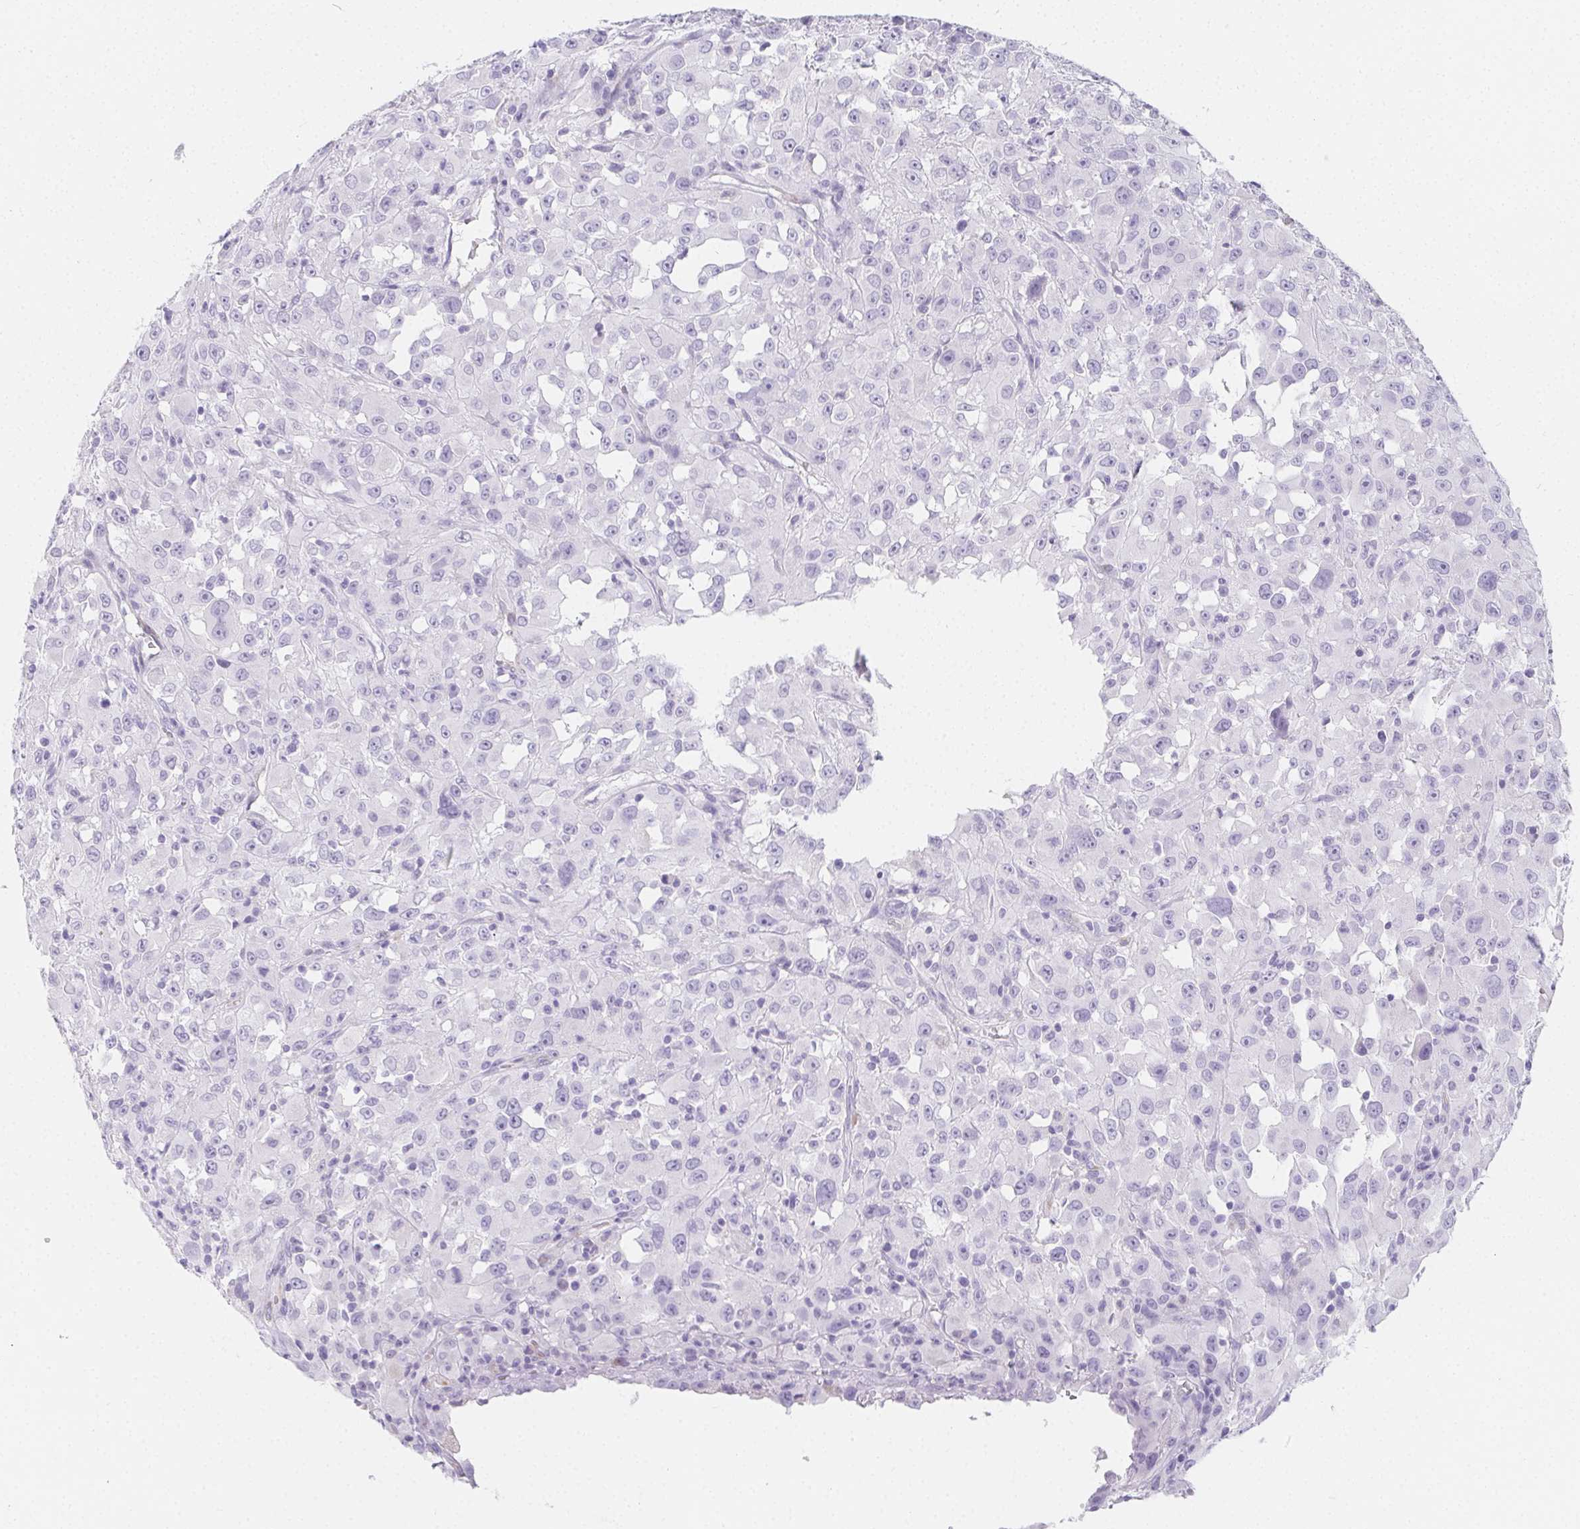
{"staining": {"intensity": "negative", "quantity": "none", "location": "none"}, "tissue": "melanoma", "cell_type": "Tumor cells", "image_type": "cancer", "snomed": [{"axis": "morphology", "description": "Malignant melanoma, Metastatic site"}, {"axis": "topography", "description": "Soft tissue"}], "caption": "Immunohistochemistry (IHC) photomicrograph of human malignant melanoma (metastatic site) stained for a protein (brown), which shows no positivity in tumor cells.", "gene": "HRC", "patient": {"sex": "male", "age": 50}}